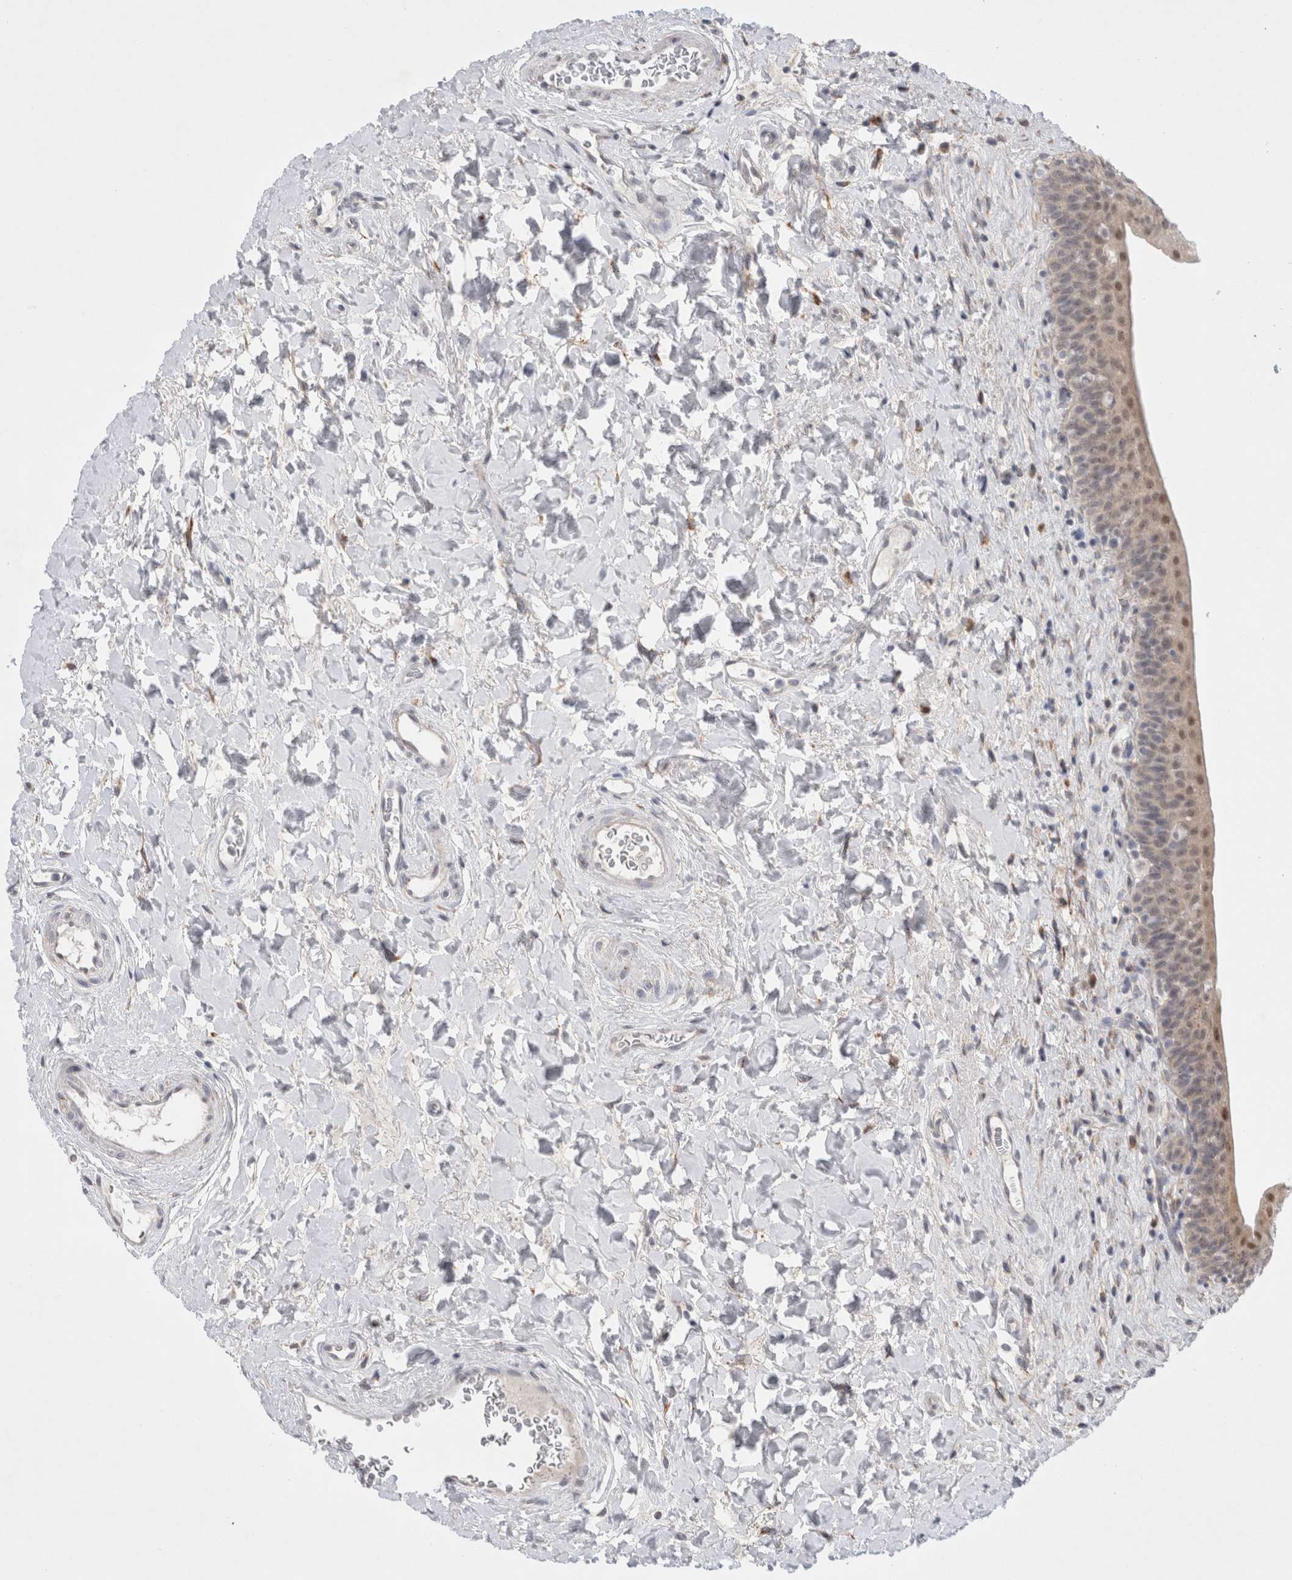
{"staining": {"intensity": "weak", "quantity": "25%-75%", "location": "nuclear"}, "tissue": "urinary bladder", "cell_type": "Urothelial cells", "image_type": "normal", "snomed": [{"axis": "morphology", "description": "Normal tissue, NOS"}, {"axis": "topography", "description": "Urinary bladder"}], "caption": "A brown stain labels weak nuclear expression of a protein in urothelial cells of benign urinary bladder.", "gene": "TRMT1L", "patient": {"sex": "male", "age": 83}}